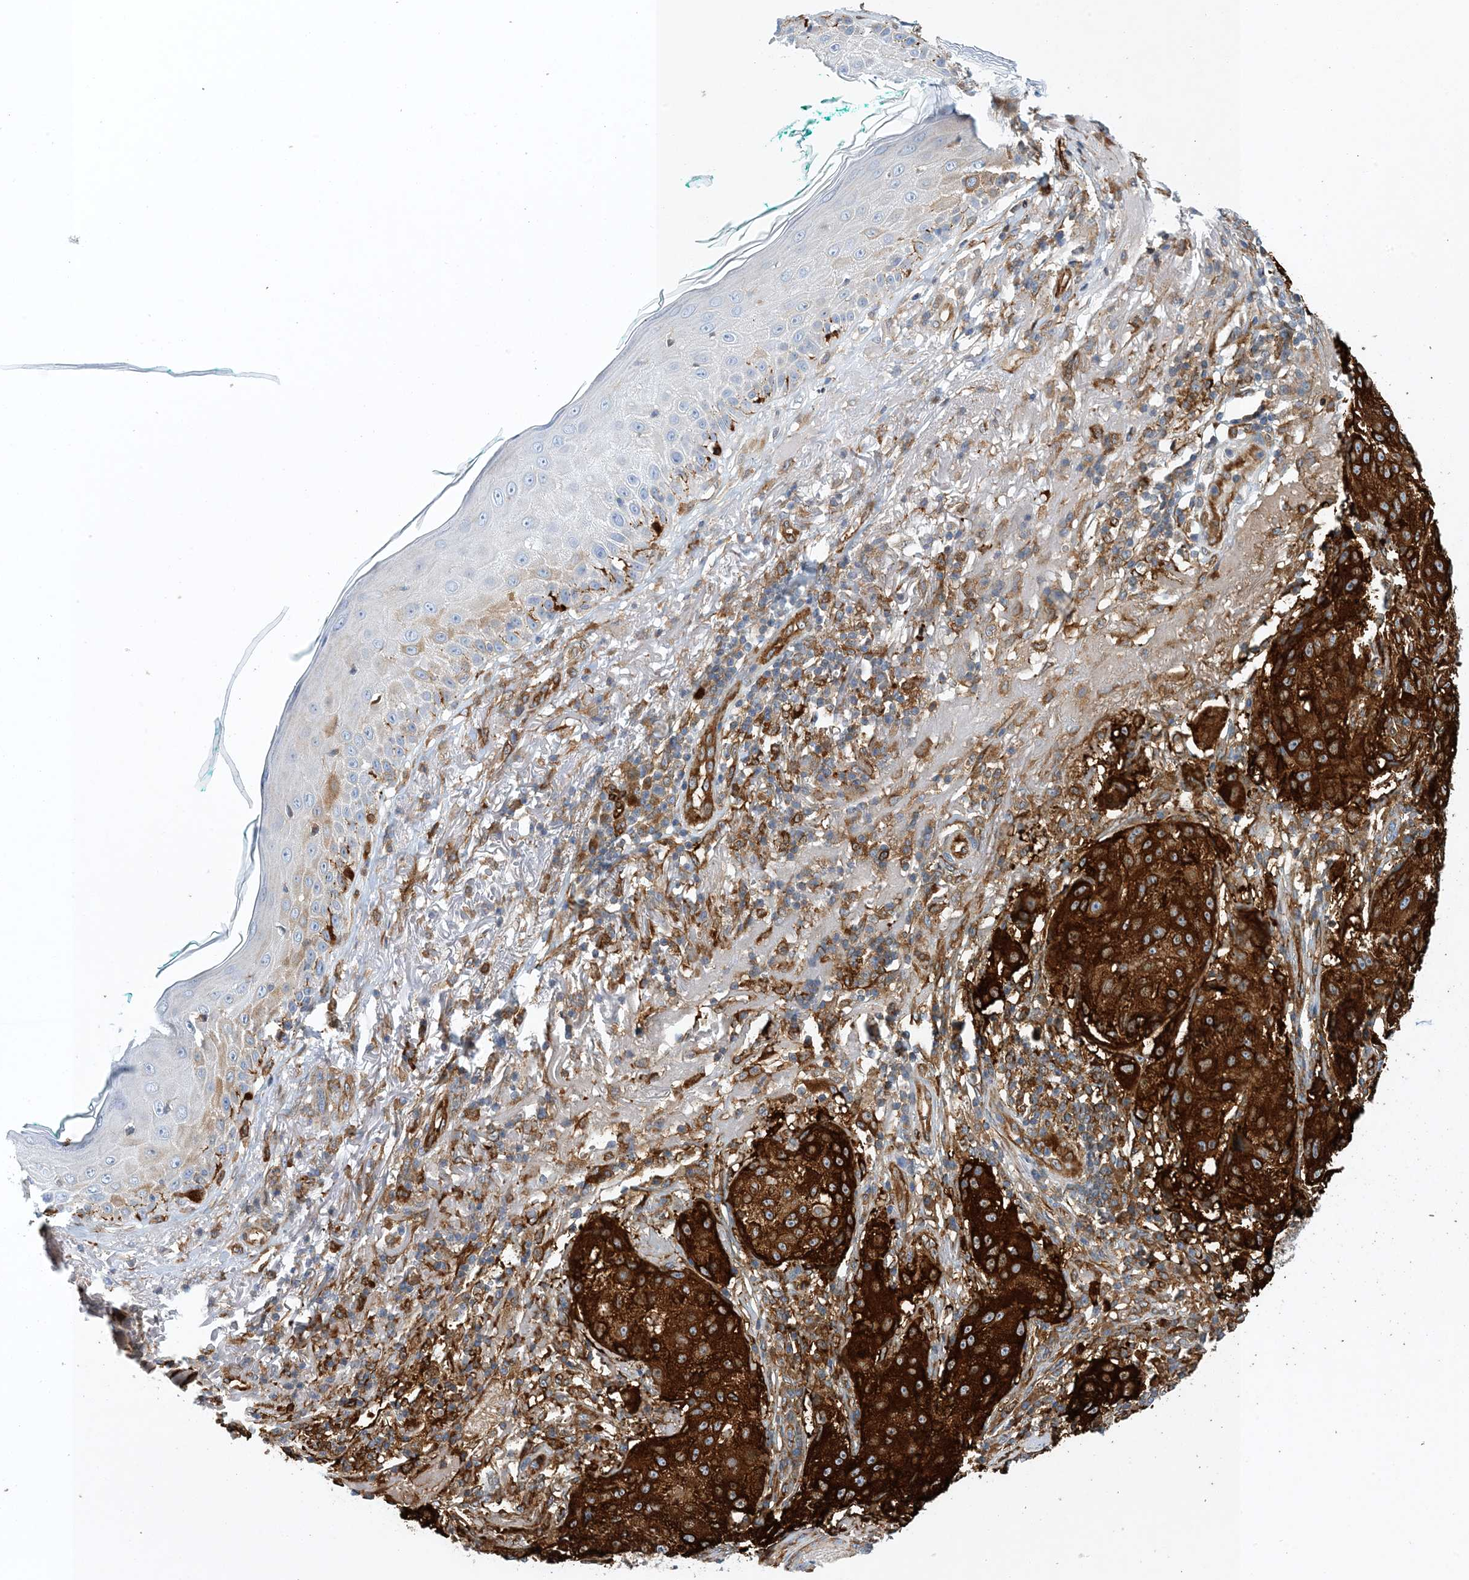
{"staining": {"intensity": "strong", "quantity": ">75%", "location": "cytoplasmic/membranous"}, "tissue": "melanoma", "cell_type": "Tumor cells", "image_type": "cancer", "snomed": [{"axis": "morphology", "description": "Necrosis, NOS"}, {"axis": "morphology", "description": "Malignant melanoma, NOS"}, {"axis": "topography", "description": "Skin"}], "caption": "The micrograph shows a brown stain indicating the presence of a protein in the cytoplasmic/membranous of tumor cells in malignant melanoma.", "gene": "PCDHA2", "patient": {"sex": "female", "age": 87}}